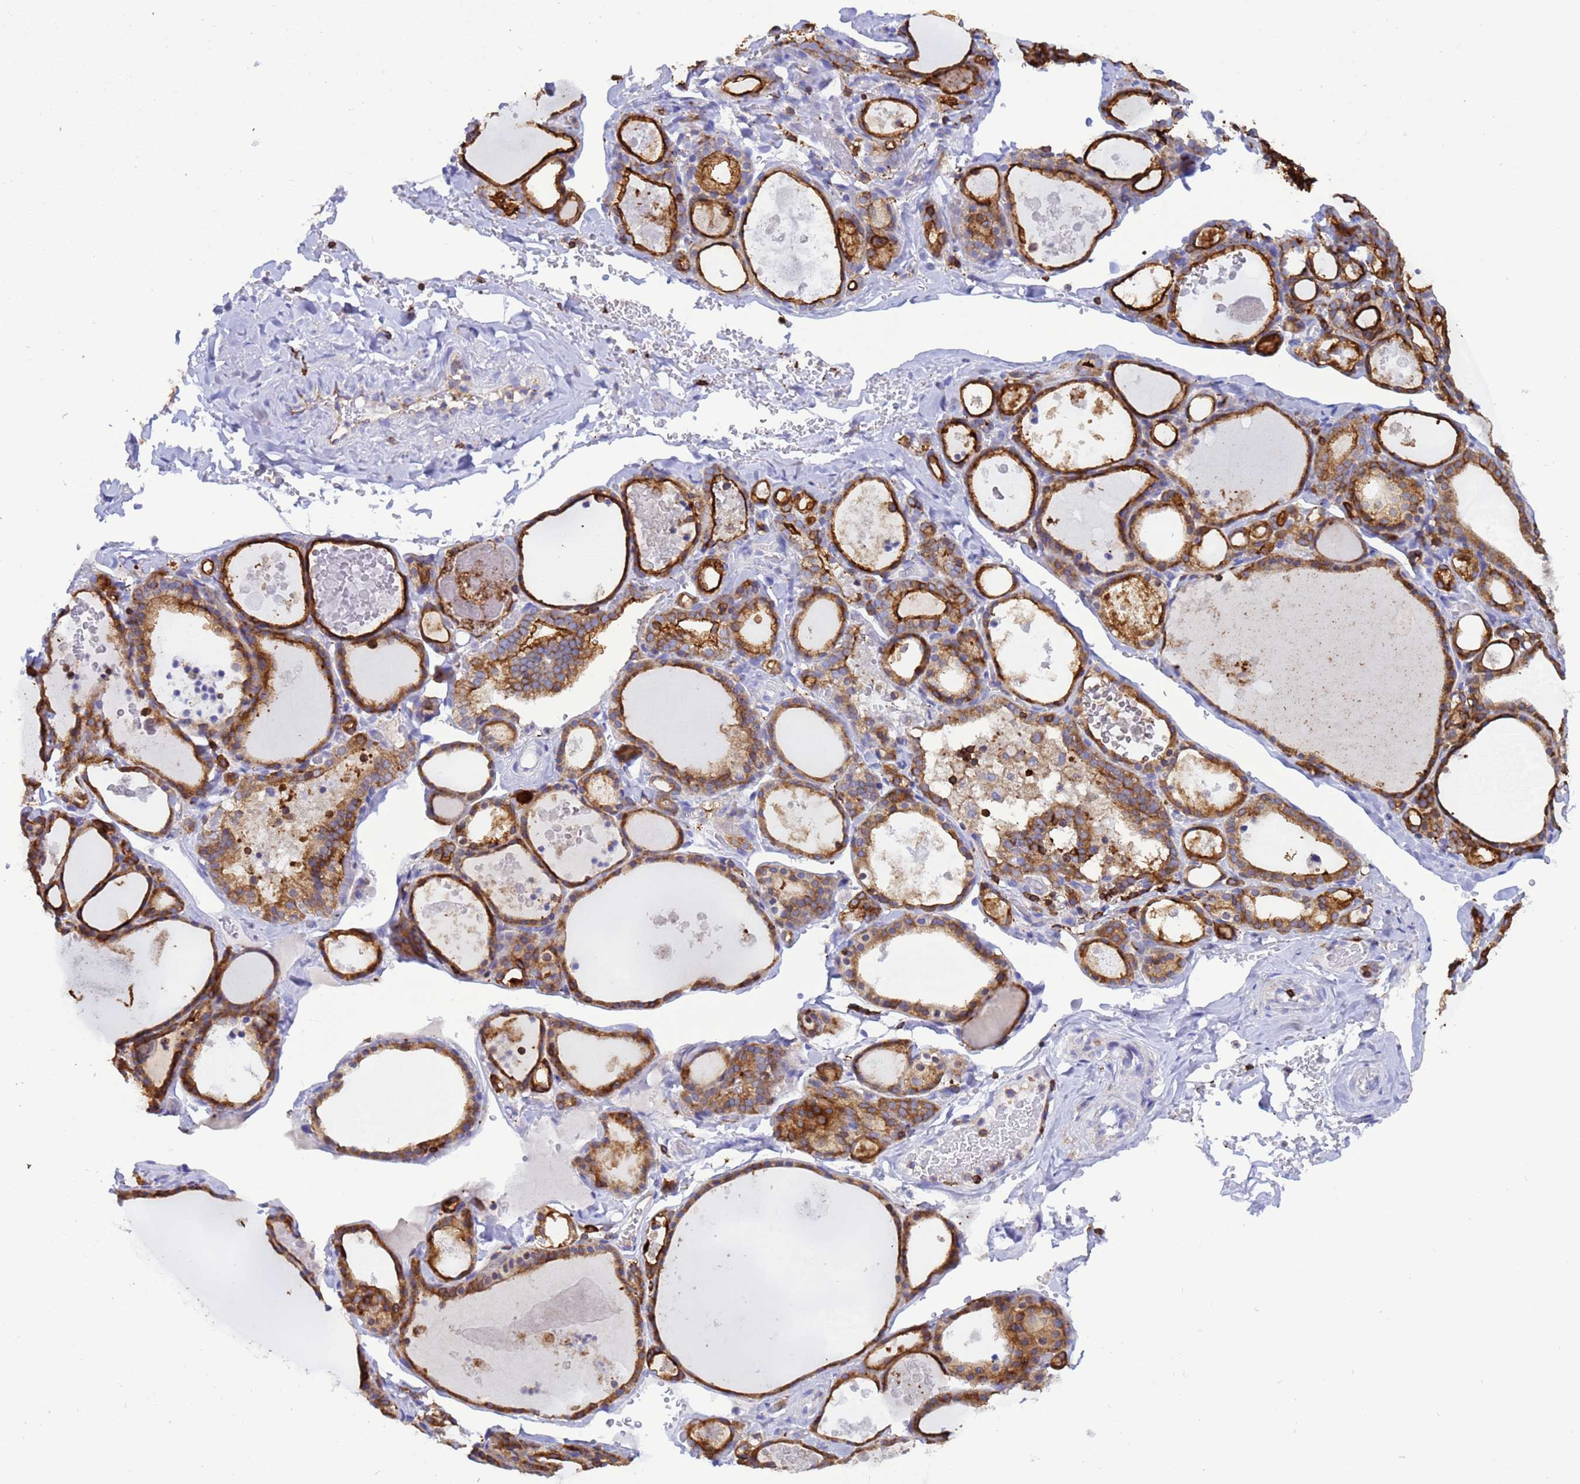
{"staining": {"intensity": "strong", "quantity": ">75%", "location": "cytoplasmic/membranous"}, "tissue": "thyroid gland", "cell_type": "Glandular cells", "image_type": "normal", "snomed": [{"axis": "morphology", "description": "Normal tissue, NOS"}, {"axis": "topography", "description": "Thyroid gland"}], "caption": "This is a micrograph of IHC staining of normal thyroid gland, which shows strong positivity in the cytoplasmic/membranous of glandular cells.", "gene": "EZR", "patient": {"sex": "male", "age": 56}}